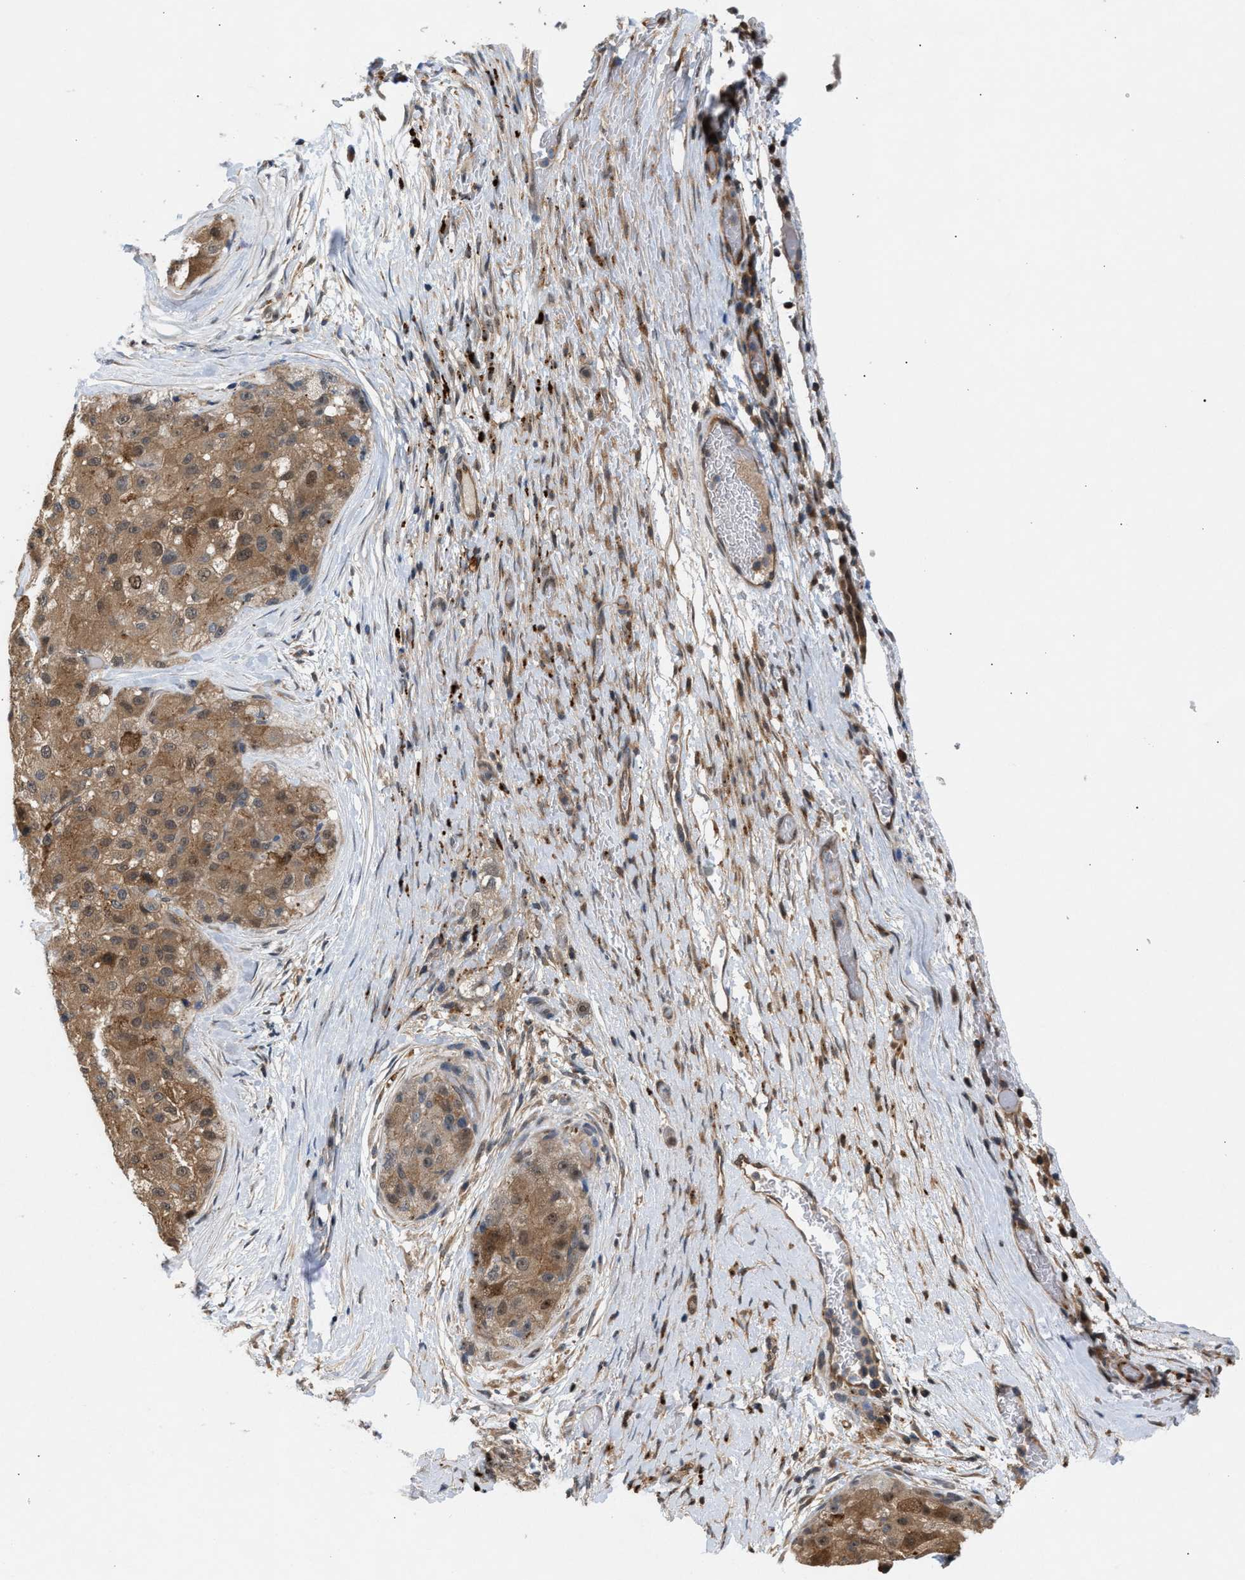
{"staining": {"intensity": "moderate", "quantity": ">75%", "location": "cytoplasmic/membranous"}, "tissue": "liver cancer", "cell_type": "Tumor cells", "image_type": "cancer", "snomed": [{"axis": "morphology", "description": "Carcinoma, Hepatocellular, NOS"}, {"axis": "topography", "description": "Liver"}], "caption": "Human liver cancer stained with a brown dye exhibits moderate cytoplasmic/membranous positive positivity in approximately >75% of tumor cells.", "gene": "GLOD4", "patient": {"sex": "male", "age": 80}}